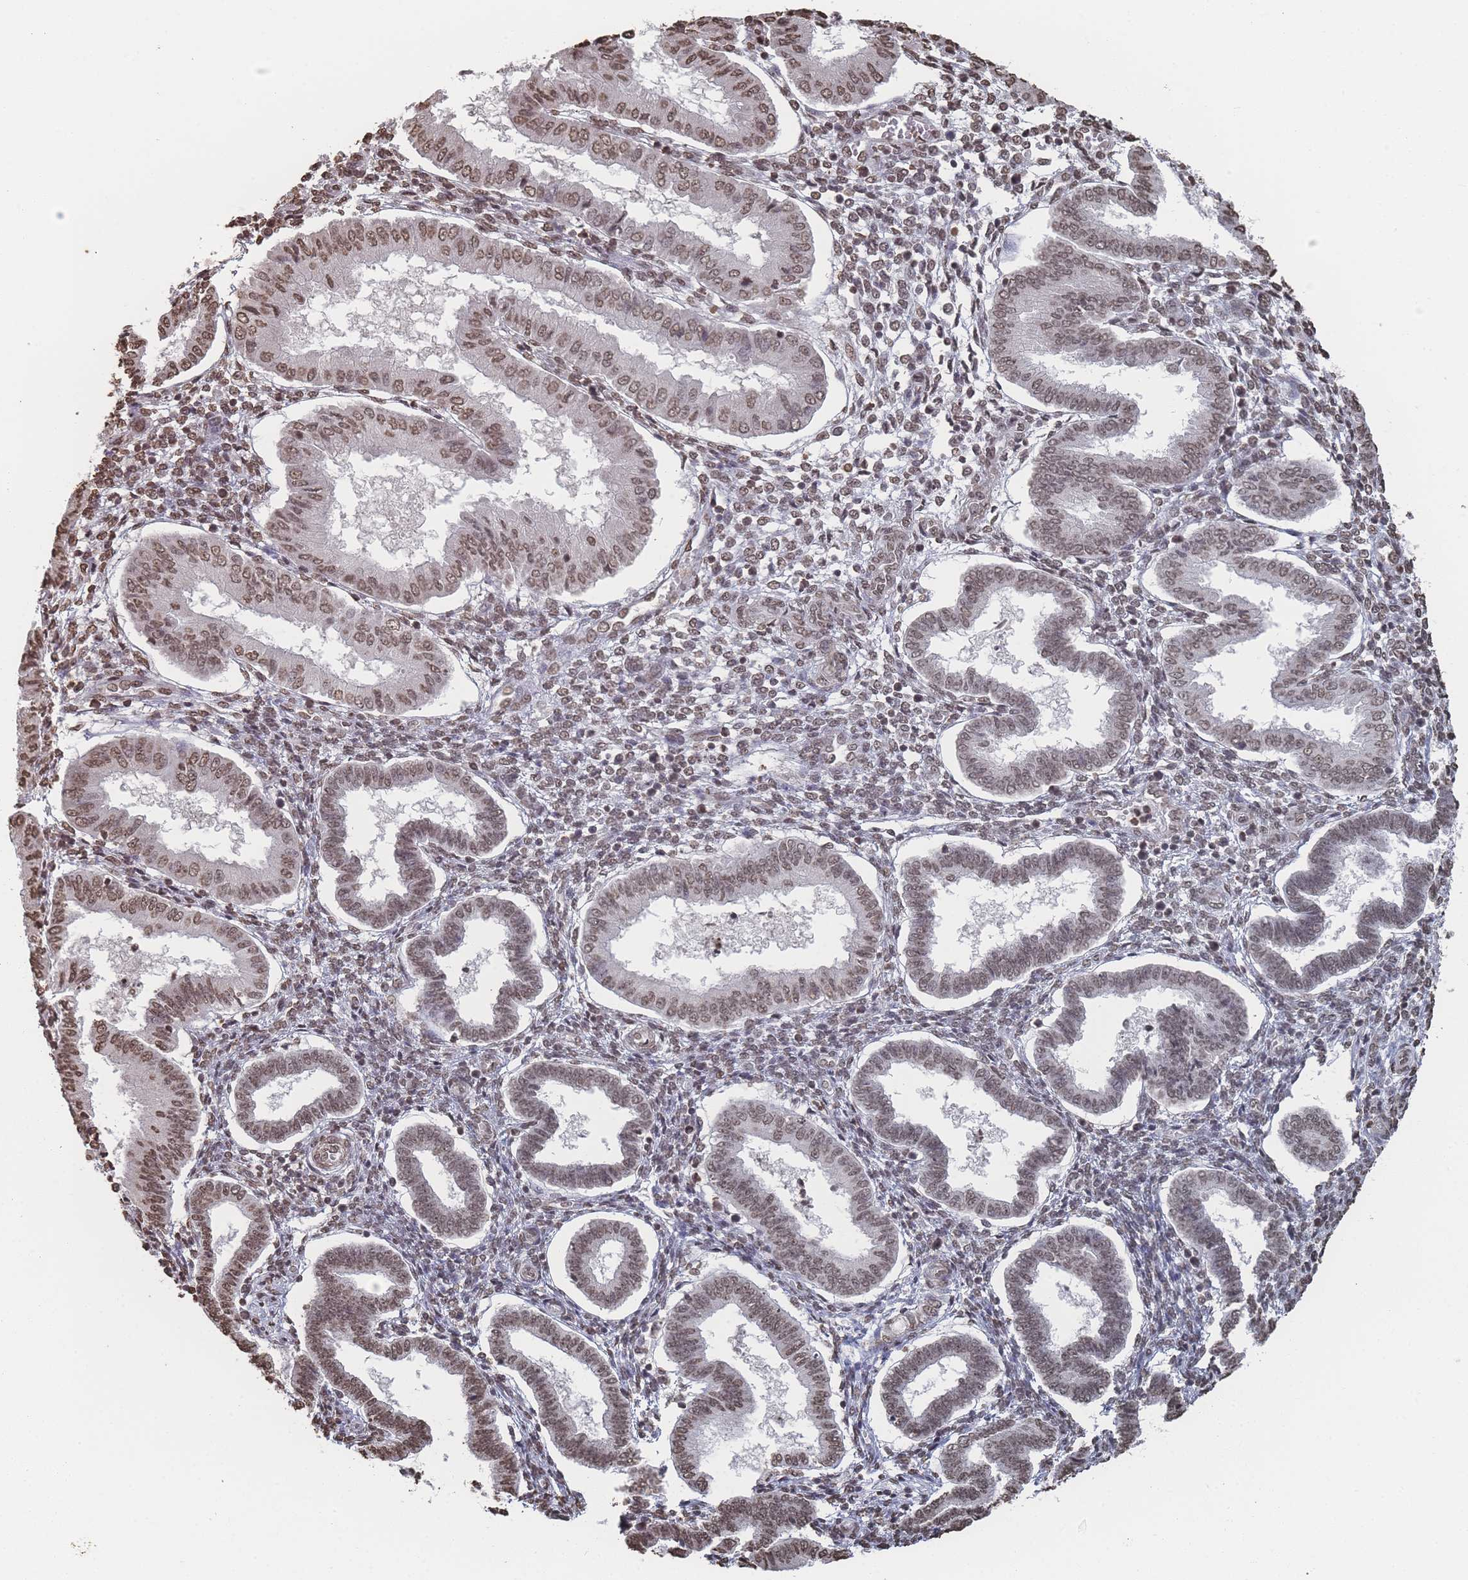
{"staining": {"intensity": "moderate", "quantity": "25%-75%", "location": "nuclear"}, "tissue": "endometrium", "cell_type": "Cells in endometrial stroma", "image_type": "normal", "snomed": [{"axis": "morphology", "description": "Normal tissue, NOS"}, {"axis": "topography", "description": "Endometrium"}], "caption": "This photomicrograph reveals benign endometrium stained with immunohistochemistry to label a protein in brown. The nuclear of cells in endometrial stroma show moderate positivity for the protein. Nuclei are counter-stained blue.", "gene": "PLEKHG5", "patient": {"sex": "female", "age": 24}}